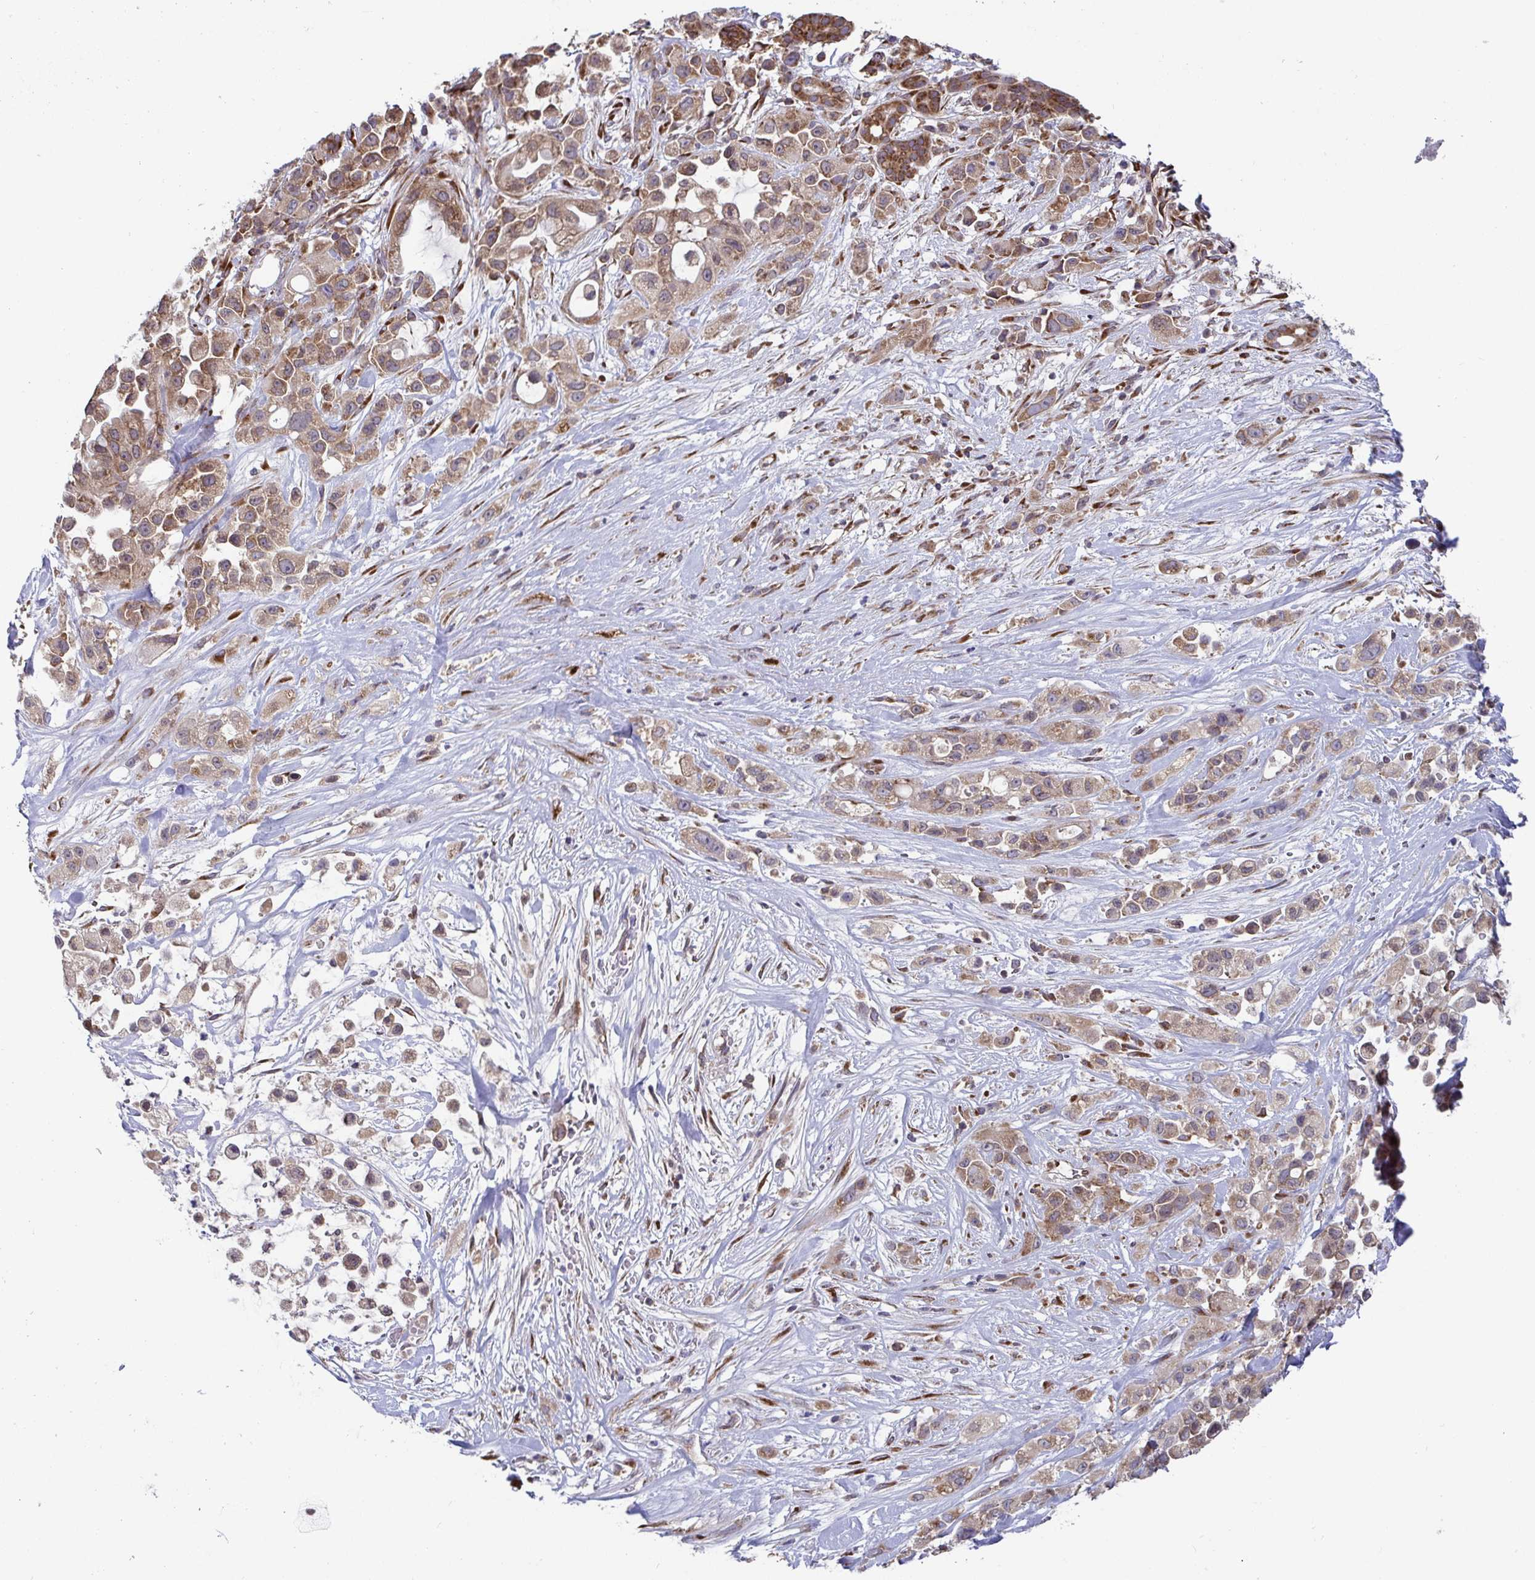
{"staining": {"intensity": "weak", "quantity": ">75%", "location": "cytoplasmic/membranous"}, "tissue": "pancreatic cancer", "cell_type": "Tumor cells", "image_type": "cancer", "snomed": [{"axis": "morphology", "description": "Adenocarcinoma, NOS"}, {"axis": "topography", "description": "Pancreas"}], "caption": "IHC (DAB (3,3'-diaminobenzidine)) staining of human pancreatic adenocarcinoma shows weak cytoplasmic/membranous protein positivity in about >75% of tumor cells.", "gene": "ATP5MJ", "patient": {"sex": "male", "age": 44}}